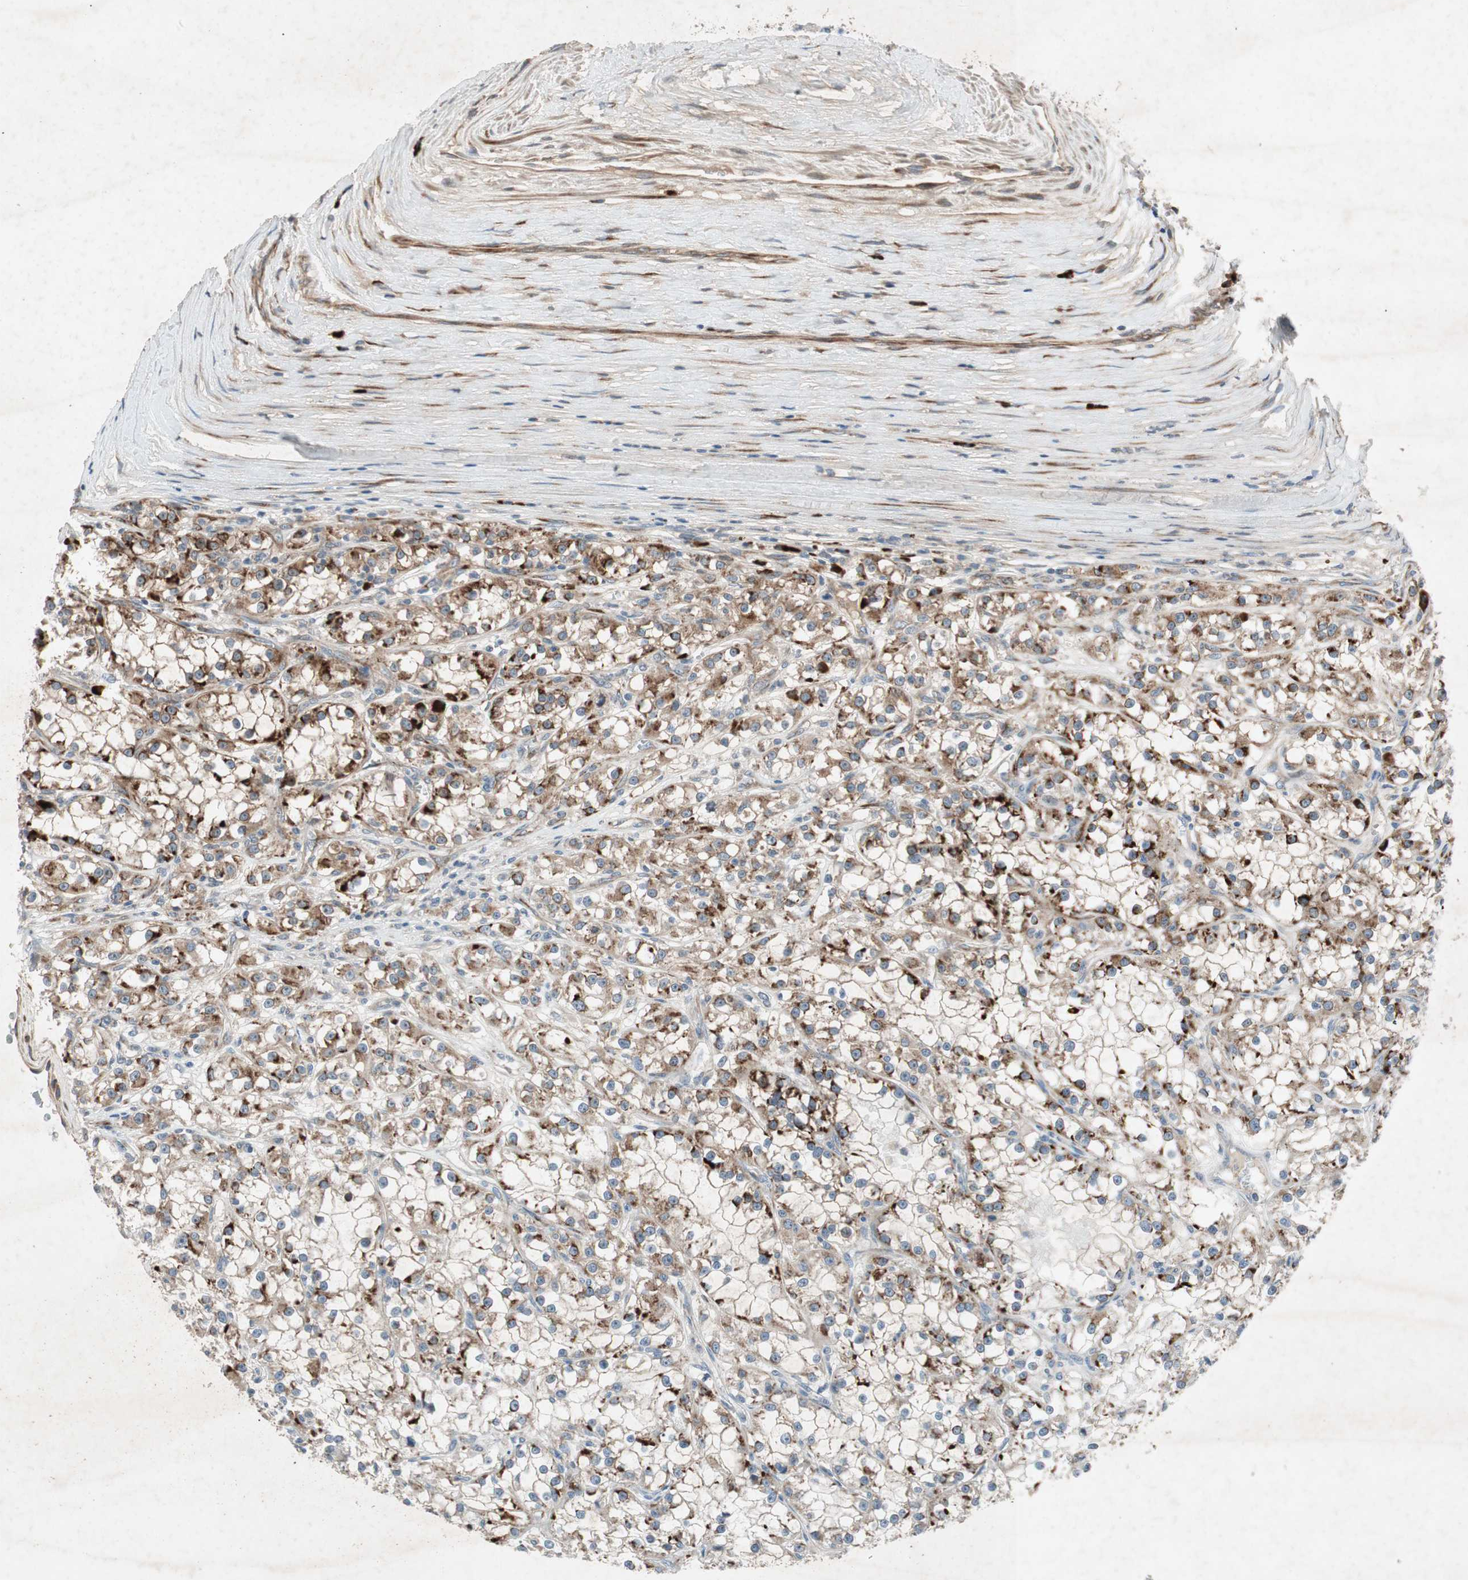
{"staining": {"intensity": "strong", "quantity": ">75%", "location": "cytoplasmic/membranous"}, "tissue": "renal cancer", "cell_type": "Tumor cells", "image_type": "cancer", "snomed": [{"axis": "morphology", "description": "Adenocarcinoma, NOS"}, {"axis": "topography", "description": "Kidney"}], "caption": "Brown immunohistochemical staining in renal adenocarcinoma reveals strong cytoplasmic/membranous expression in about >75% of tumor cells.", "gene": "APOO", "patient": {"sex": "female", "age": 52}}